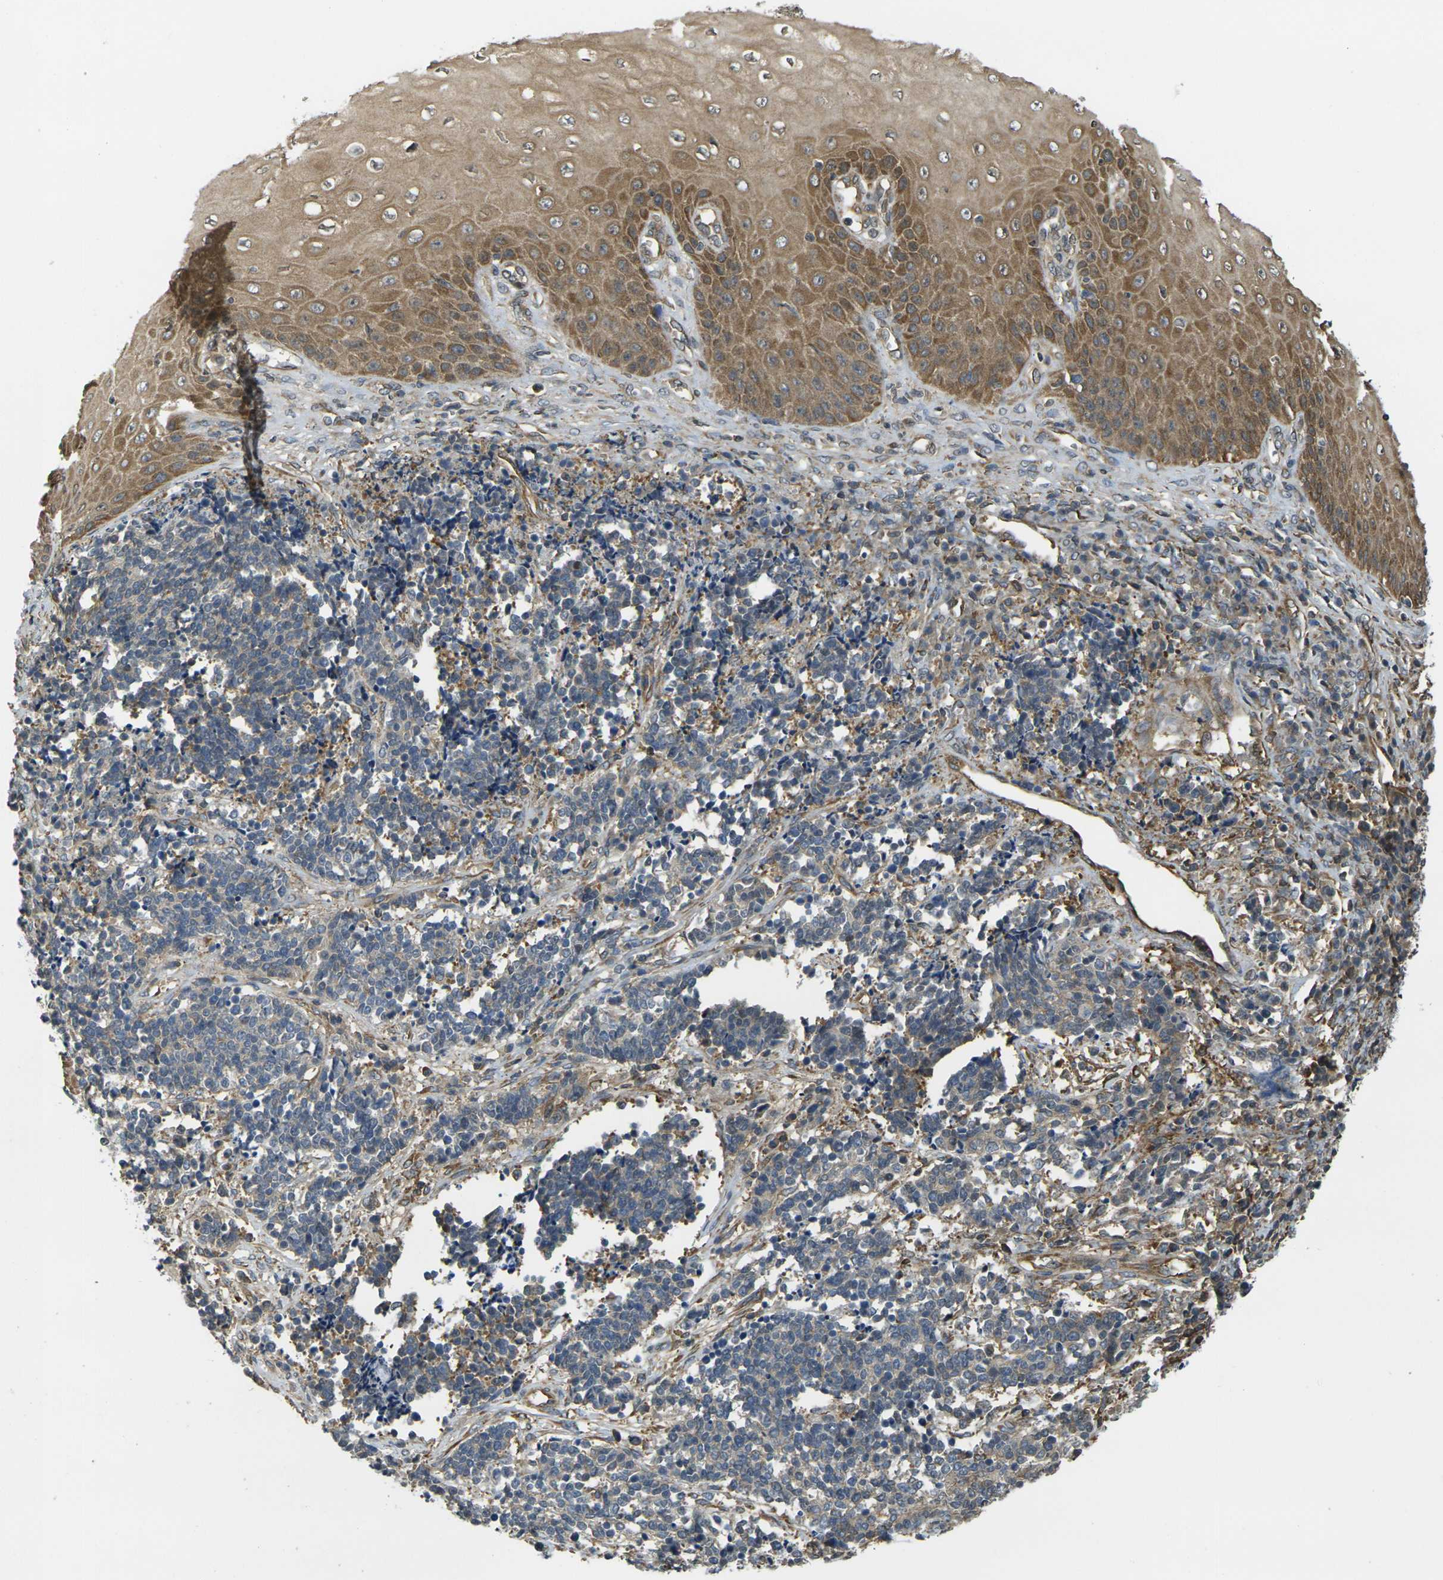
{"staining": {"intensity": "weak", "quantity": ">75%", "location": "cytoplasmic/membranous"}, "tissue": "cervical cancer", "cell_type": "Tumor cells", "image_type": "cancer", "snomed": [{"axis": "morphology", "description": "Squamous cell carcinoma, NOS"}, {"axis": "topography", "description": "Cervix"}], "caption": "Human squamous cell carcinoma (cervical) stained with a brown dye exhibits weak cytoplasmic/membranous positive staining in approximately >75% of tumor cells.", "gene": "CAST", "patient": {"sex": "female", "age": 35}}